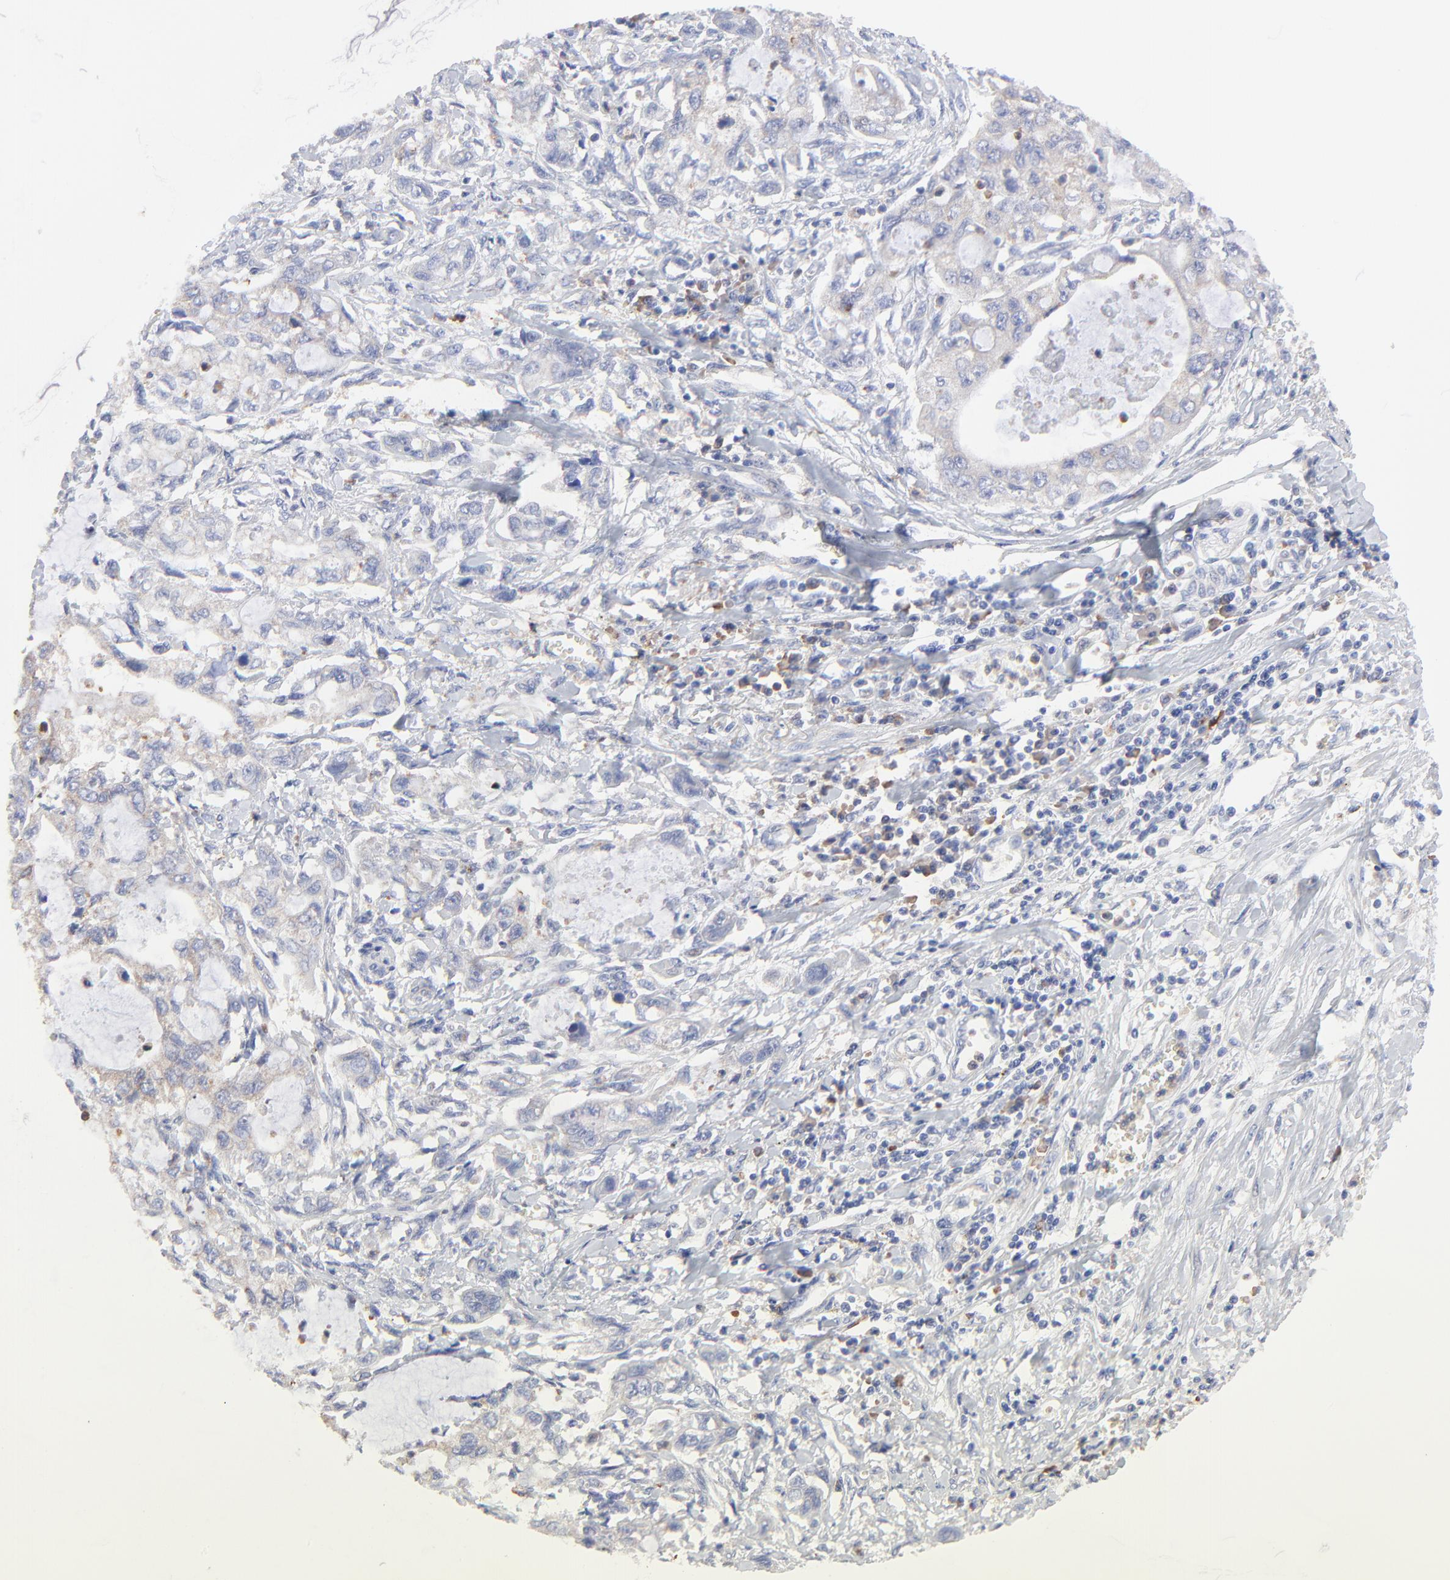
{"staining": {"intensity": "weak", "quantity": "<25%", "location": "cytoplasmic/membranous"}, "tissue": "stomach cancer", "cell_type": "Tumor cells", "image_type": "cancer", "snomed": [{"axis": "morphology", "description": "Adenocarcinoma, NOS"}, {"axis": "topography", "description": "Stomach, upper"}], "caption": "Histopathology image shows no significant protein expression in tumor cells of stomach cancer (adenocarcinoma). (DAB IHC visualized using brightfield microscopy, high magnification).", "gene": "PPFIBP2", "patient": {"sex": "female", "age": 52}}